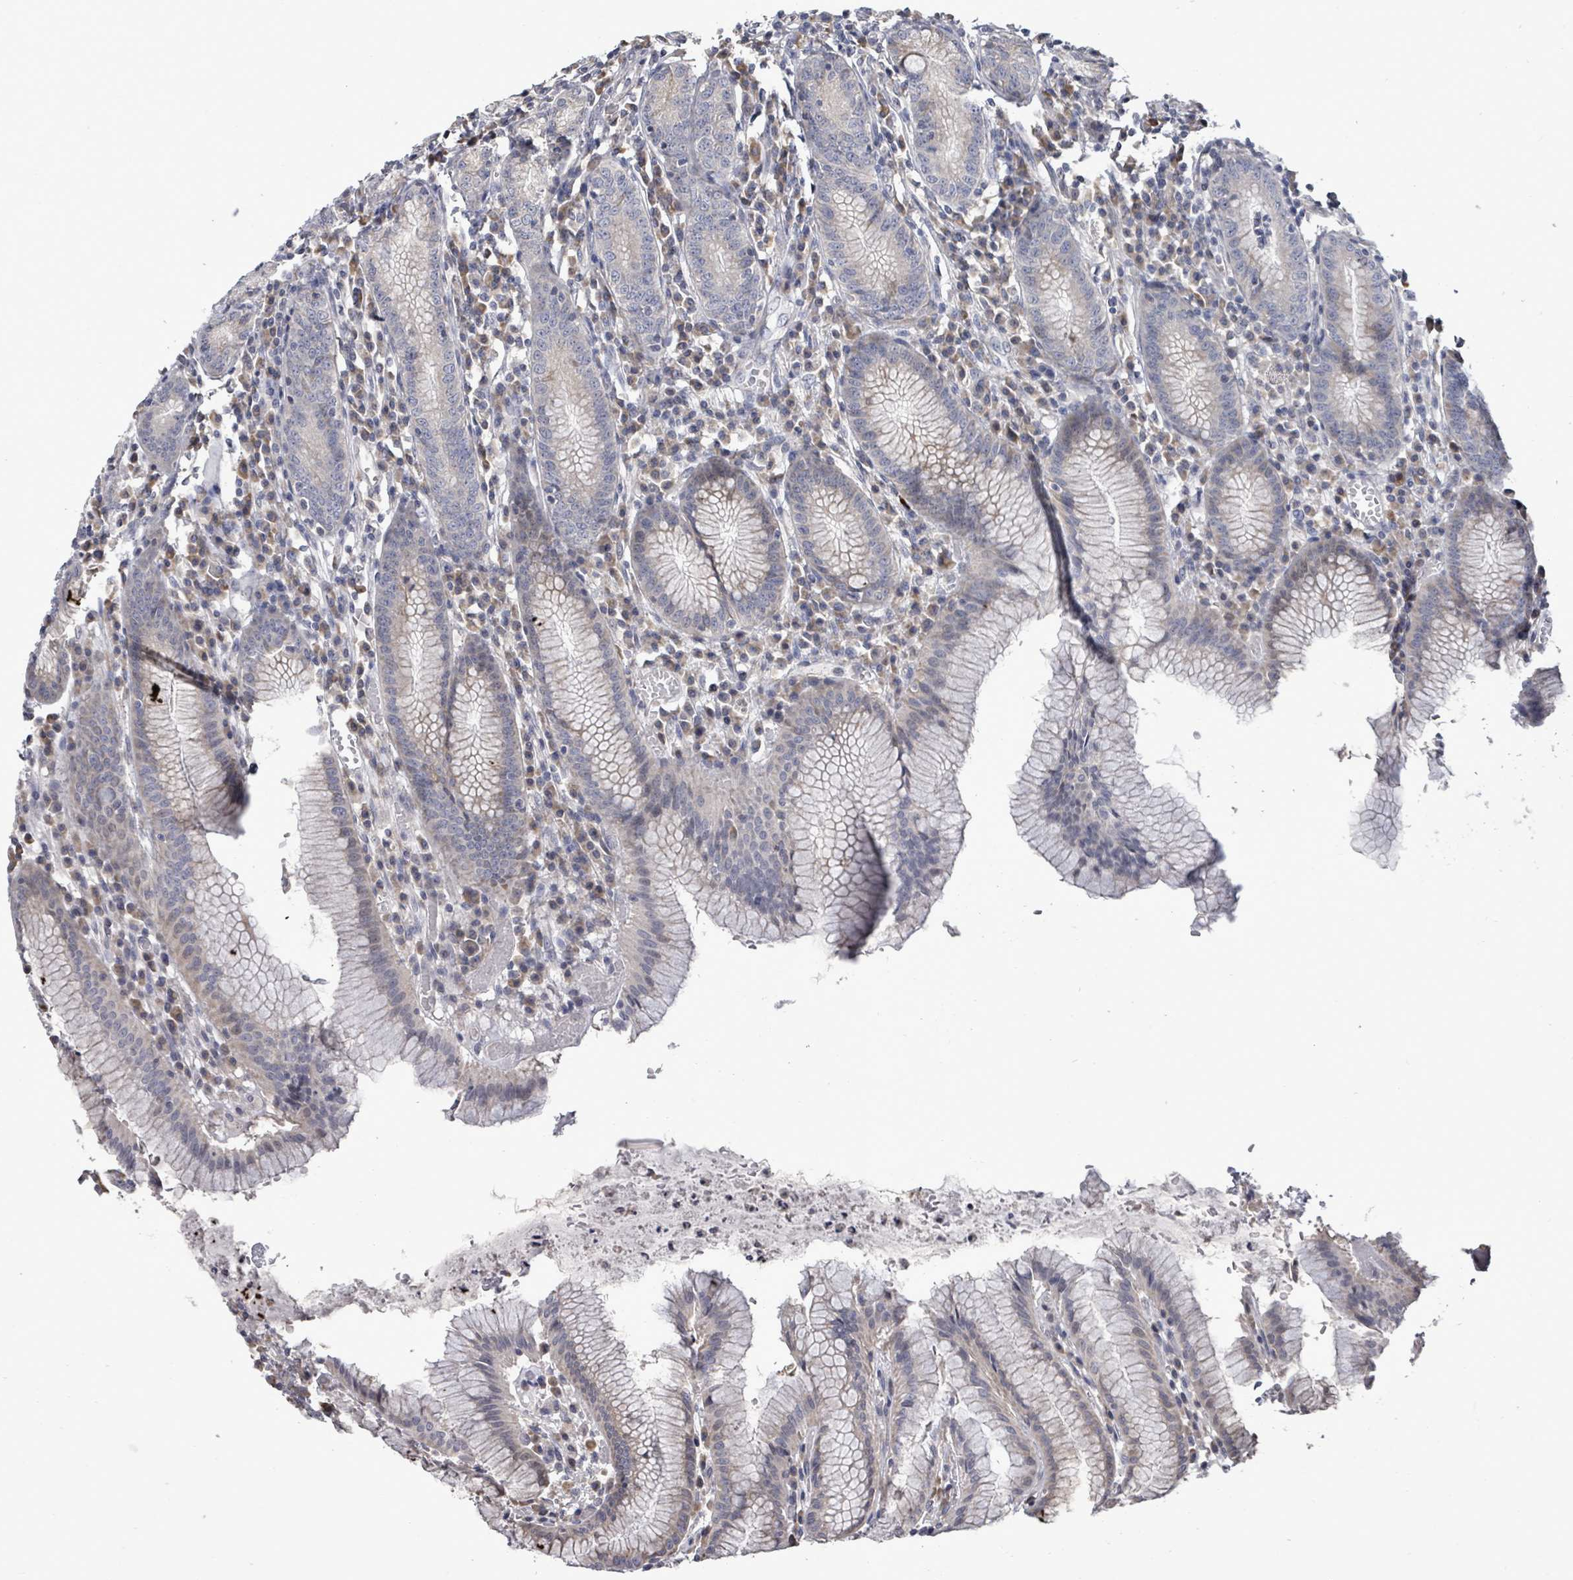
{"staining": {"intensity": "moderate", "quantity": "25%-75%", "location": "cytoplasmic/membranous"}, "tissue": "stomach", "cell_type": "Glandular cells", "image_type": "normal", "snomed": [{"axis": "morphology", "description": "Normal tissue, NOS"}, {"axis": "topography", "description": "Stomach"}], "caption": "An immunohistochemistry (IHC) histopathology image of unremarkable tissue is shown. Protein staining in brown shows moderate cytoplasmic/membranous positivity in stomach within glandular cells.", "gene": "POMGNT2", "patient": {"sex": "male", "age": 55}}